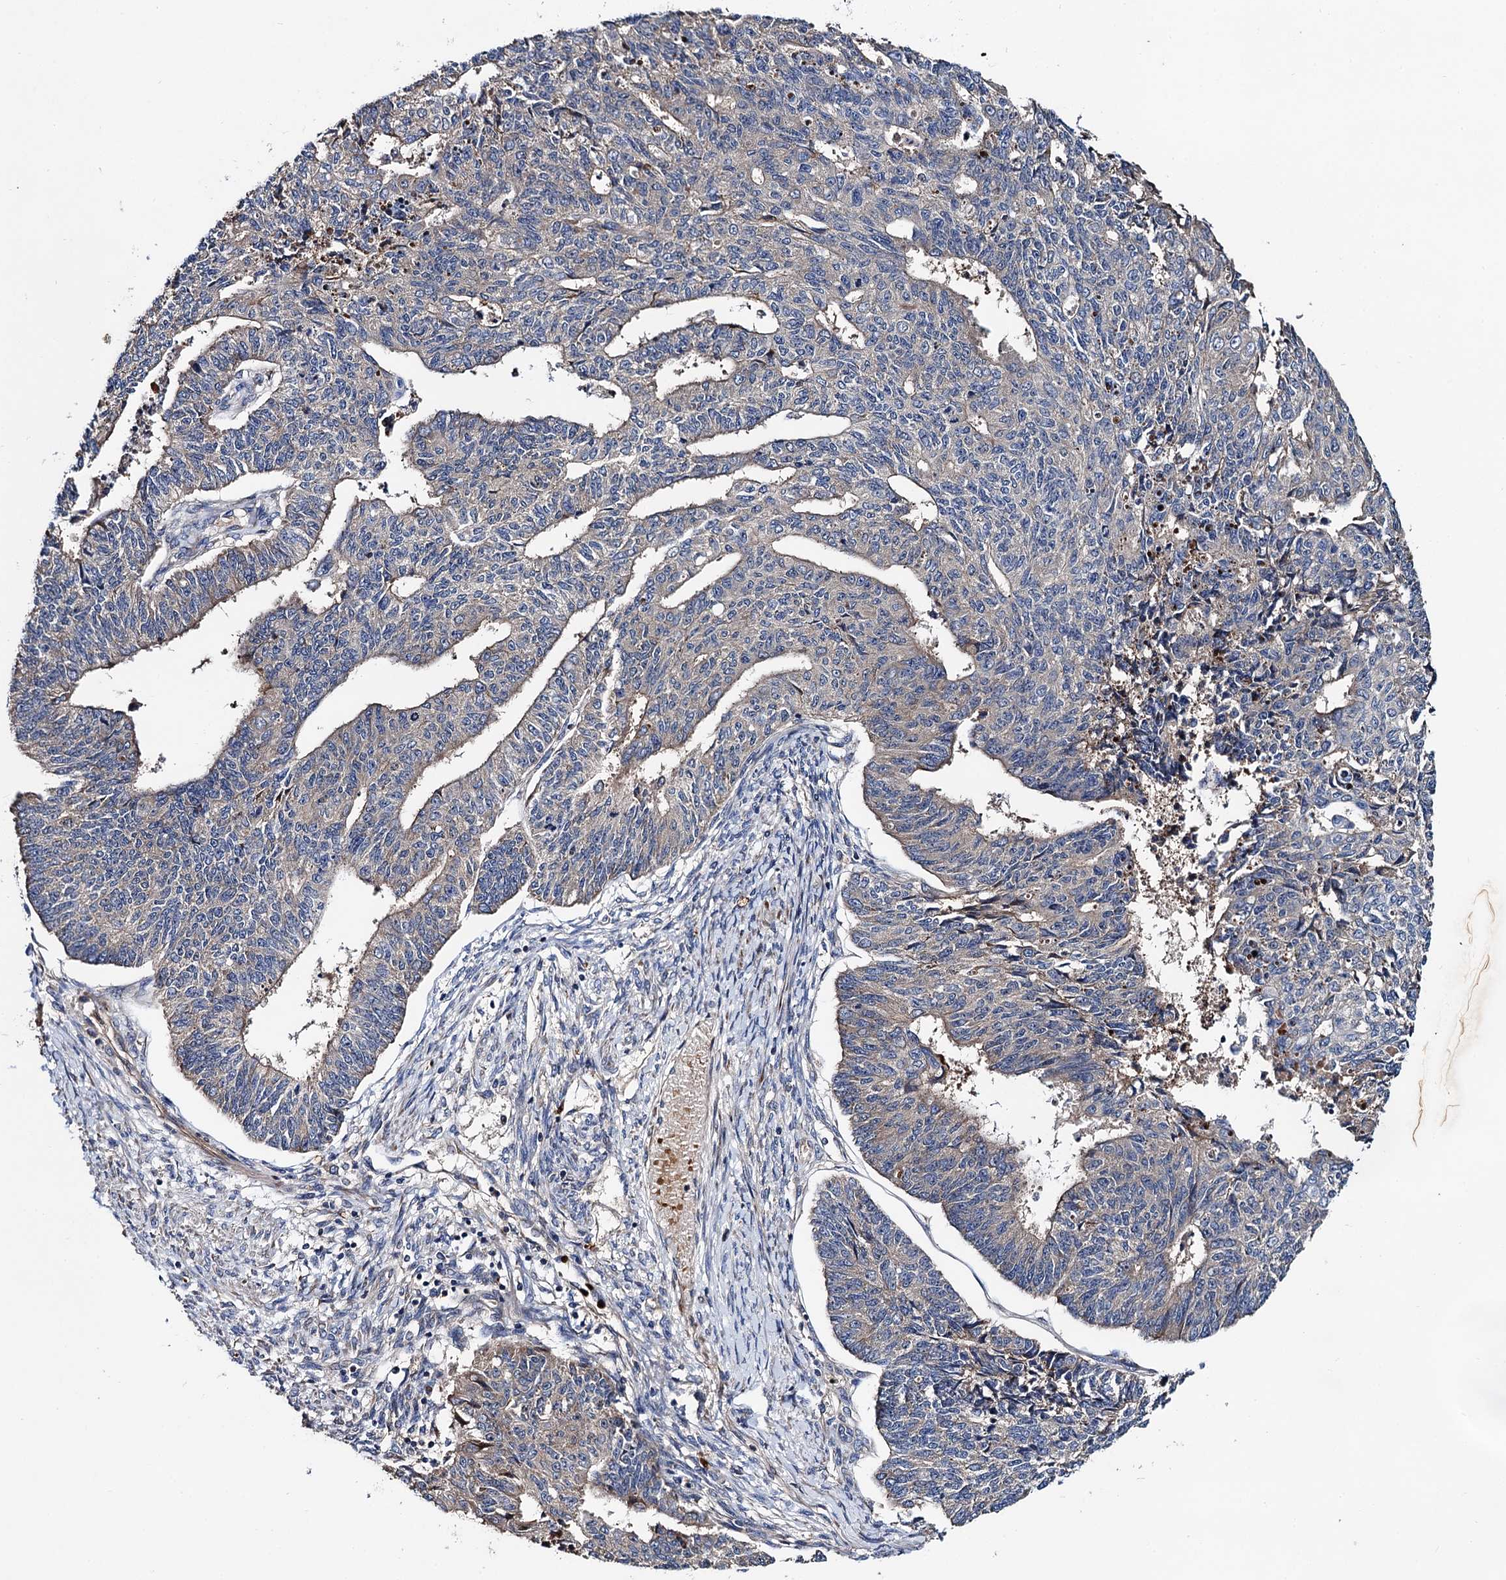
{"staining": {"intensity": "weak", "quantity": "<25%", "location": "cytoplasmic/membranous"}, "tissue": "endometrial cancer", "cell_type": "Tumor cells", "image_type": "cancer", "snomed": [{"axis": "morphology", "description": "Adenocarcinoma, NOS"}, {"axis": "topography", "description": "Endometrium"}], "caption": "Histopathology image shows no significant protein positivity in tumor cells of adenocarcinoma (endometrial).", "gene": "TRMT112", "patient": {"sex": "female", "age": 32}}